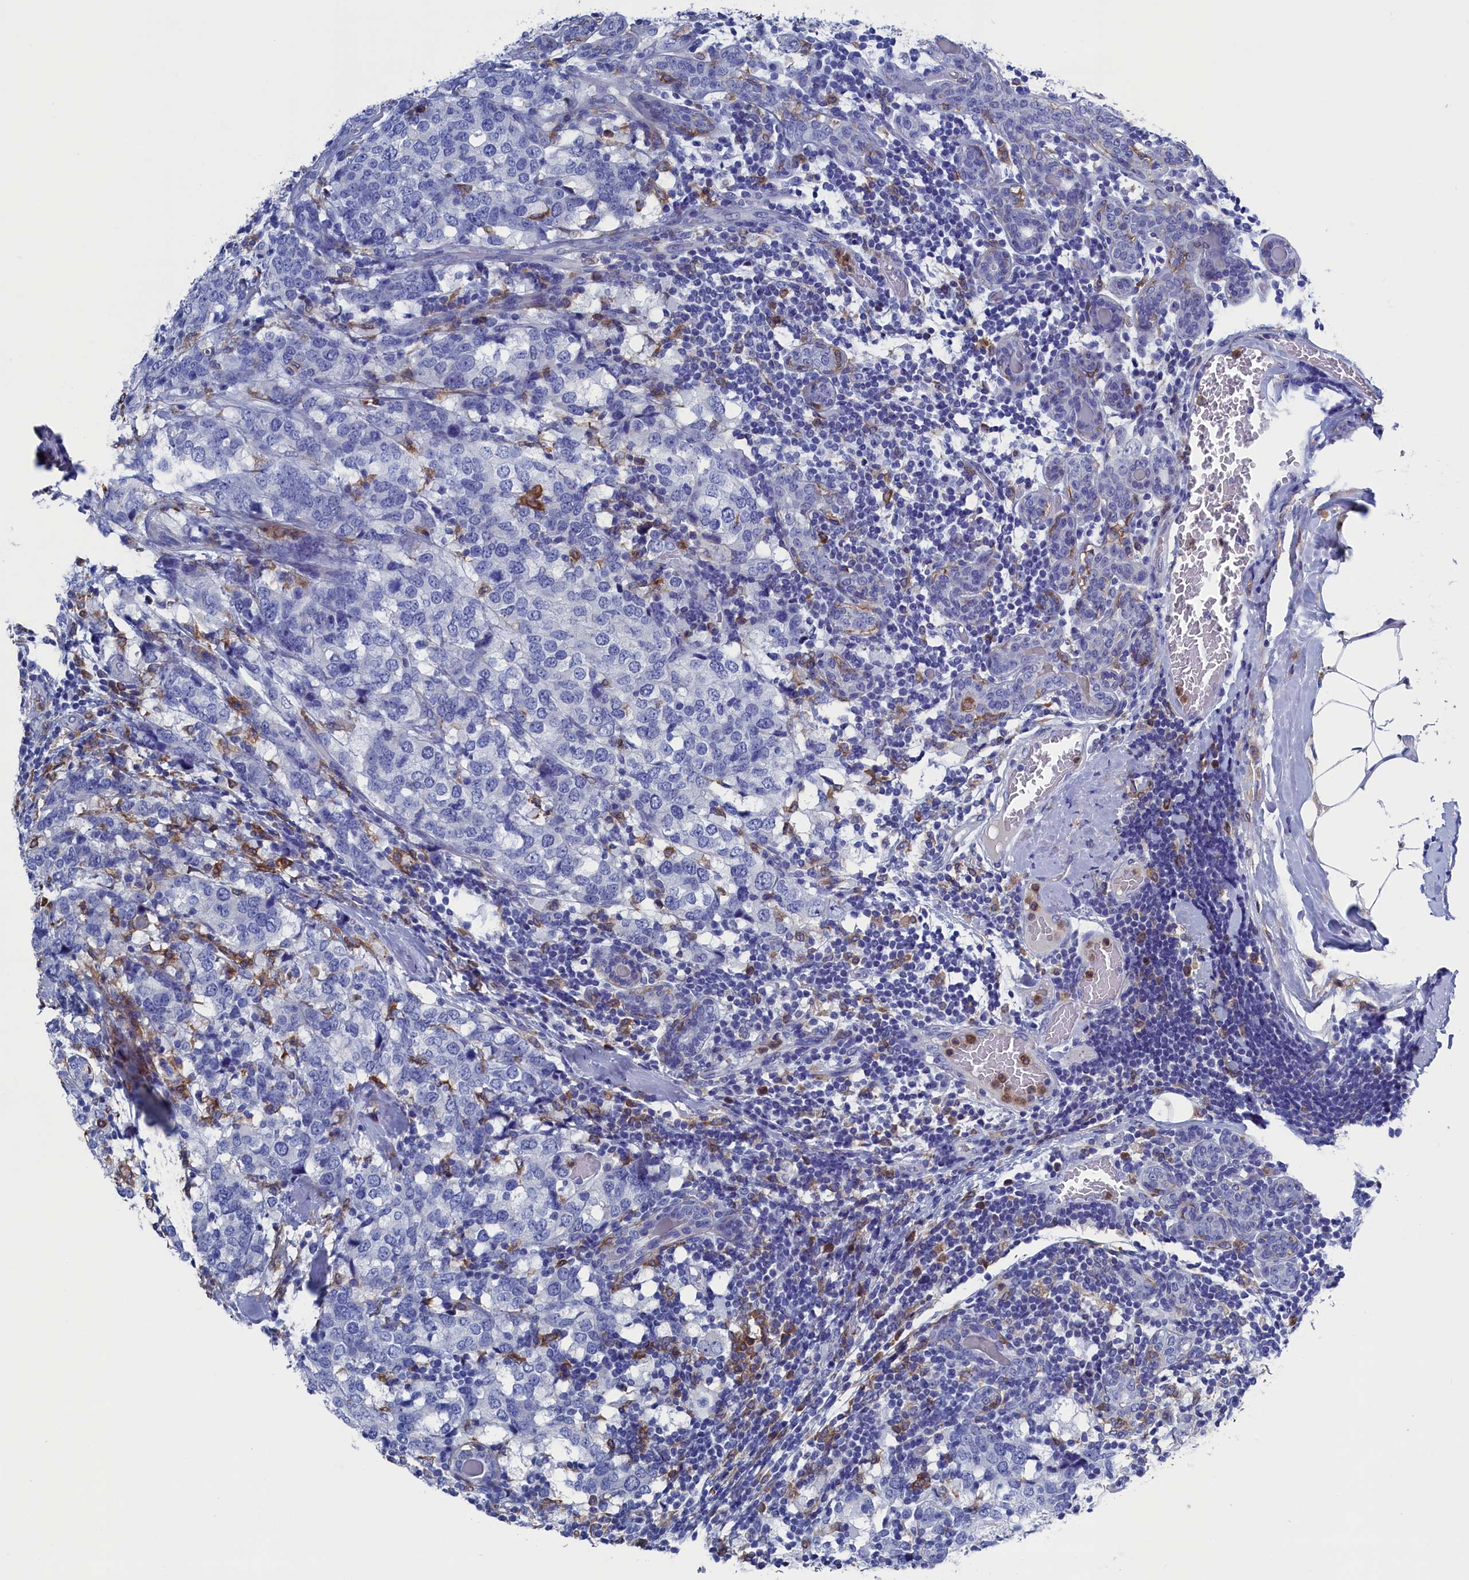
{"staining": {"intensity": "negative", "quantity": "none", "location": "none"}, "tissue": "breast cancer", "cell_type": "Tumor cells", "image_type": "cancer", "snomed": [{"axis": "morphology", "description": "Lobular carcinoma"}, {"axis": "topography", "description": "Breast"}], "caption": "DAB (3,3'-diaminobenzidine) immunohistochemical staining of breast lobular carcinoma shows no significant staining in tumor cells.", "gene": "TYROBP", "patient": {"sex": "female", "age": 59}}